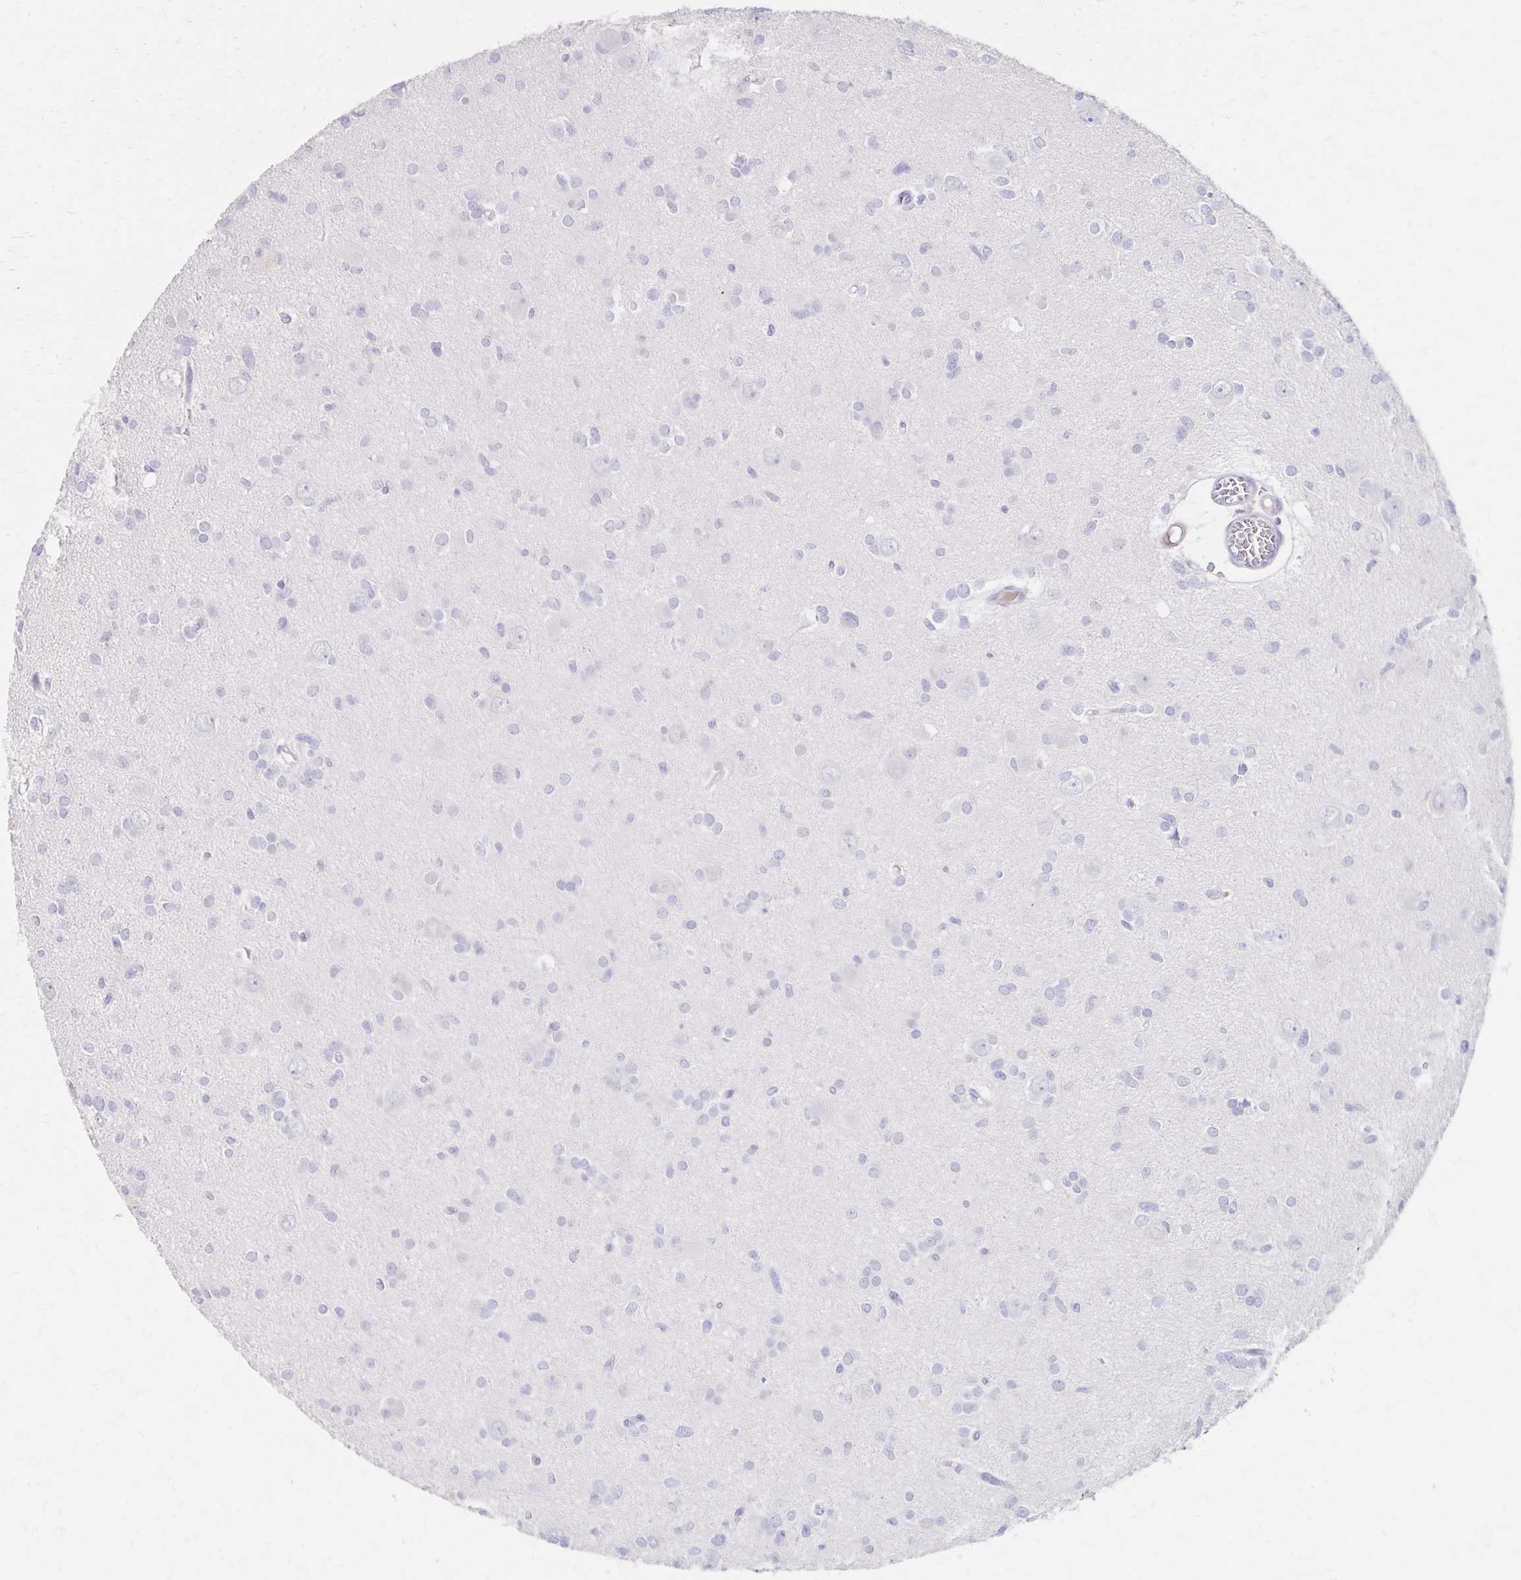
{"staining": {"intensity": "negative", "quantity": "none", "location": "none"}, "tissue": "glioma", "cell_type": "Tumor cells", "image_type": "cancer", "snomed": [{"axis": "morphology", "description": "Glioma, malignant, High grade"}, {"axis": "topography", "description": "Brain"}], "caption": "Tumor cells show no significant protein staining in malignant glioma (high-grade).", "gene": "AZGP1", "patient": {"sex": "male", "age": 23}}